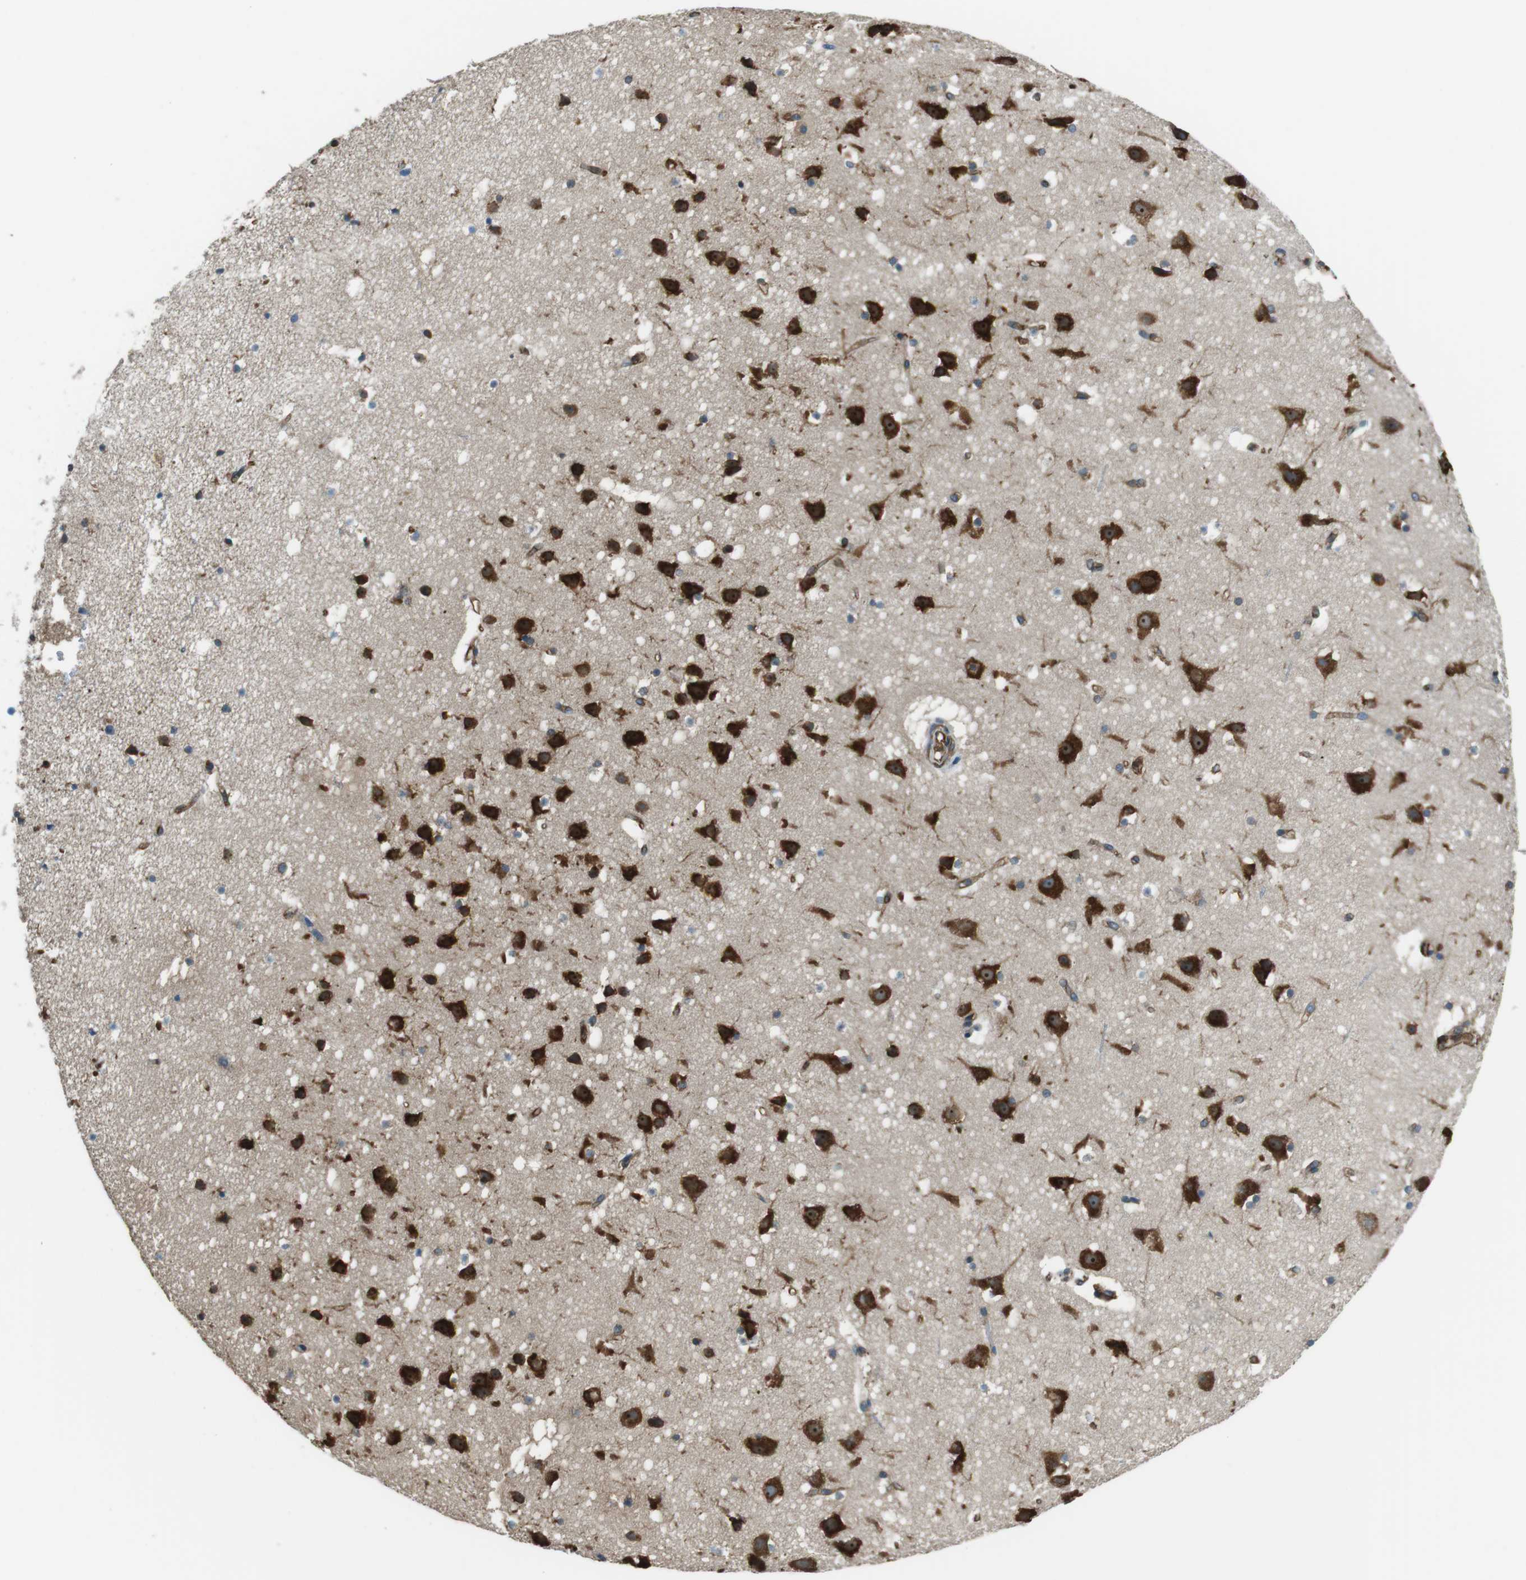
{"staining": {"intensity": "weak", "quantity": ">75%", "location": "cytoplasmic/membranous"}, "tissue": "cerebral cortex", "cell_type": "Endothelial cells", "image_type": "normal", "snomed": [{"axis": "morphology", "description": "Normal tissue, NOS"}, {"axis": "topography", "description": "Cerebral cortex"}], "caption": "DAB (3,3'-diaminobenzidine) immunohistochemical staining of normal human cerebral cortex shows weak cytoplasmic/membranous protein staining in approximately >75% of endothelial cells. (brown staining indicates protein expression, while blue staining denotes nuclei).", "gene": "PA2G4", "patient": {"sex": "male", "age": 45}}